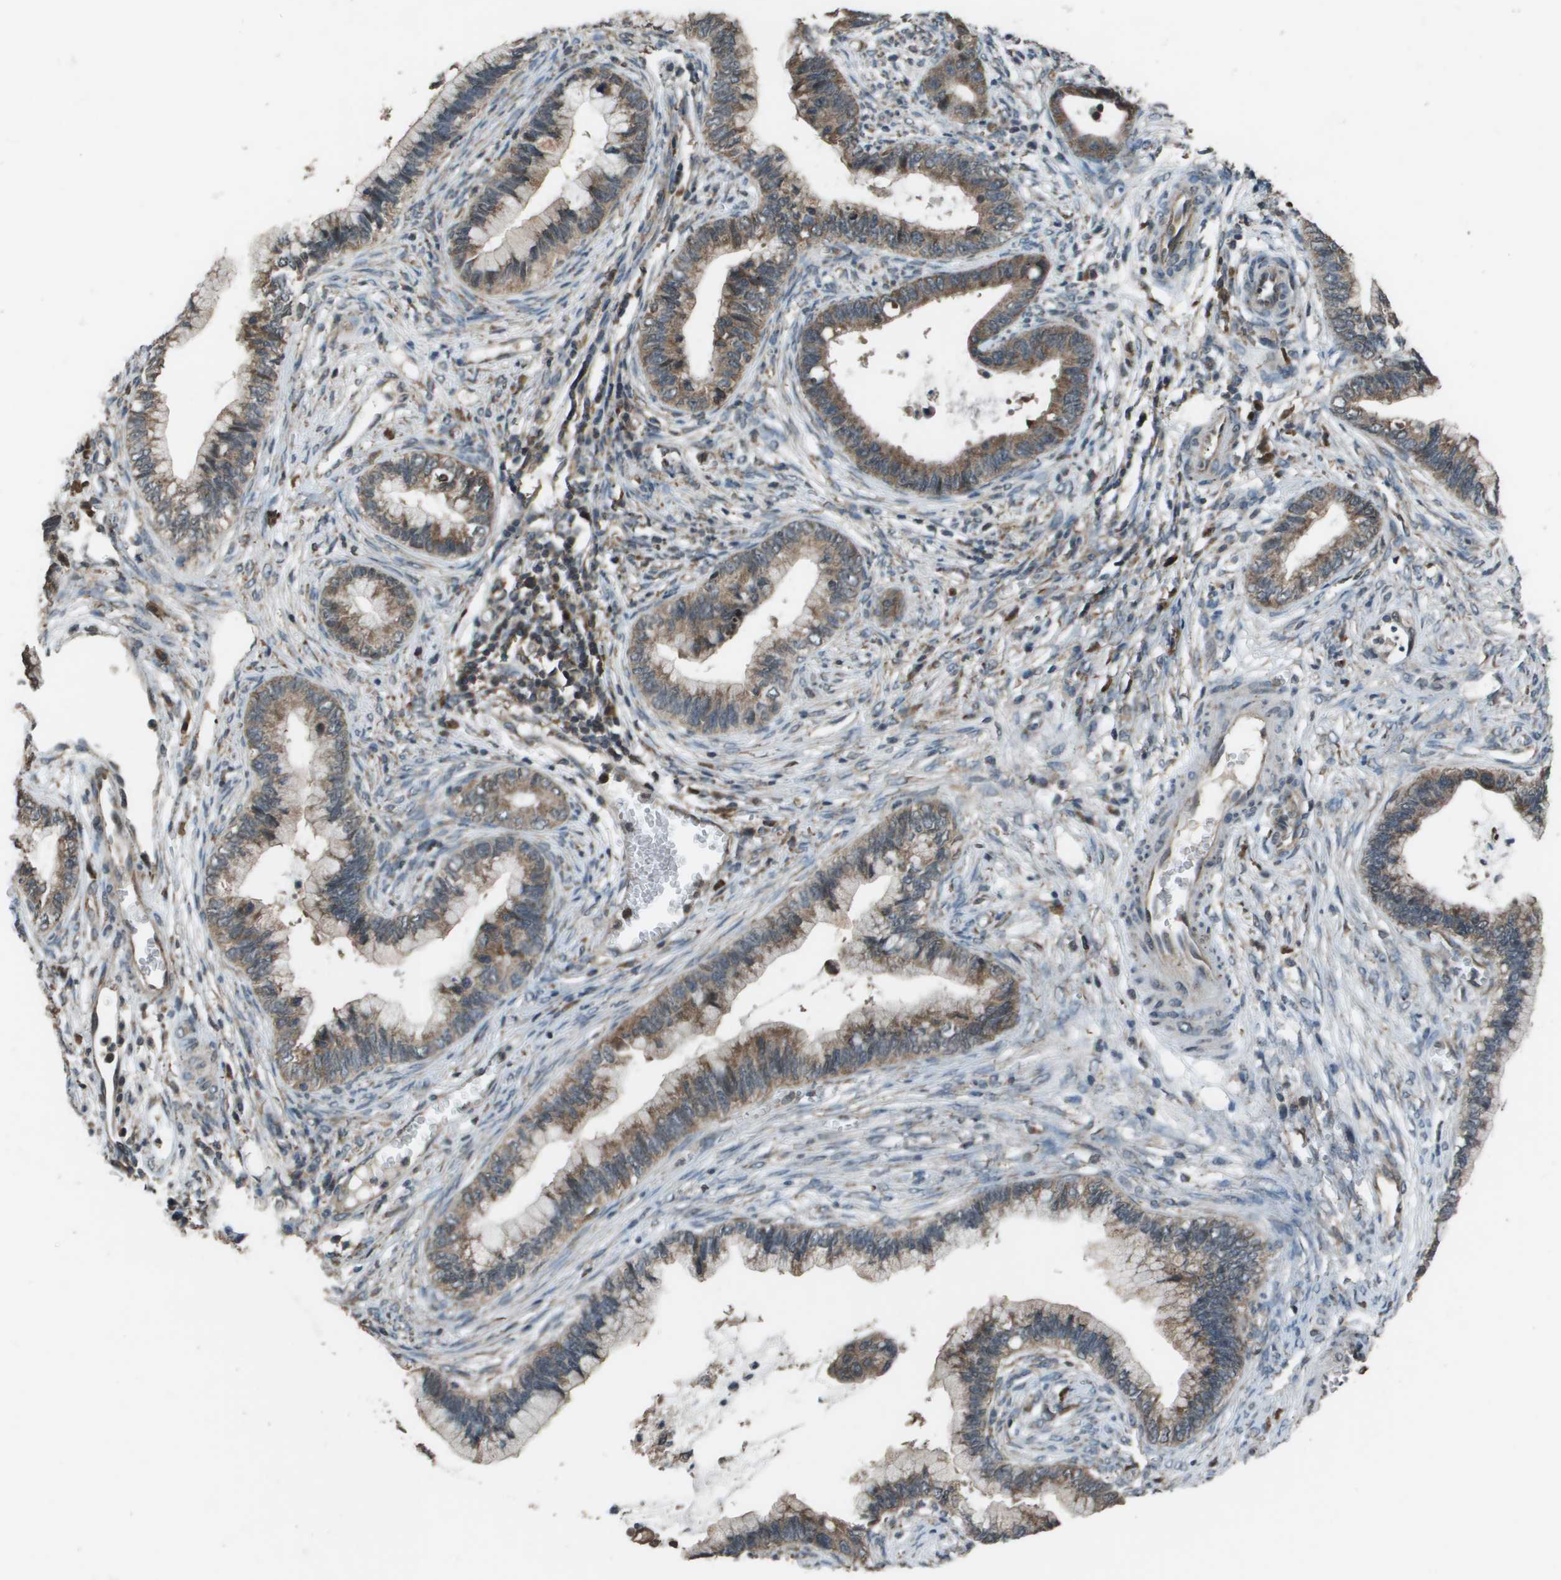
{"staining": {"intensity": "weak", "quantity": ">75%", "location": "cytoplasmic/membranous"}, "tissue": "cervical cancer", "cell_type": "Tumor cells", "image_type": "cancer", "snomed": [{"axis": "morphology", "description": "Adenocarcinoma, NOS"}, {"axis": "topography", "description": "Cervix"}], "caption": "Cervical cancer tissue shows weak cytoplasmic/membranous staining in about >75% of tumor cells", "gene": "GOSR2", "patient": {"sex": "female", "age": 44}}